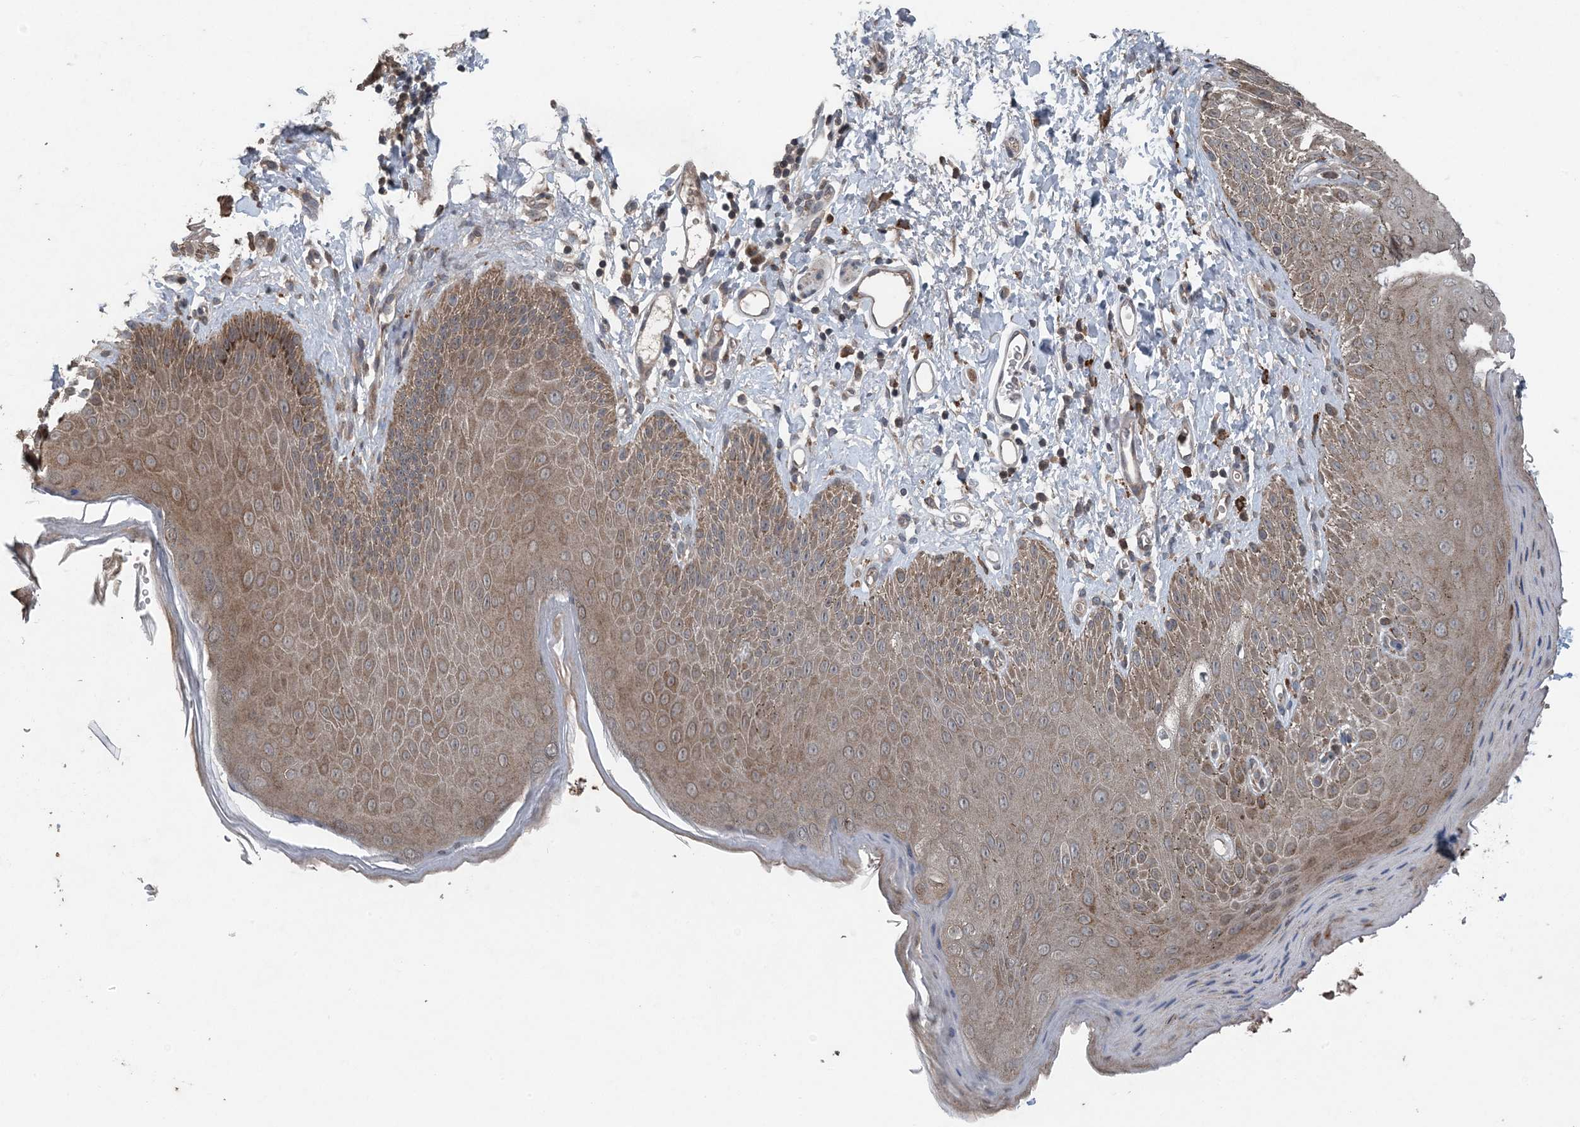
{"staining": {"intensity": "moderate", "quantity": ">75%", "location": "cytoplasmic/membranous"}, "tissue": "skin", "cell_type": "Epidermal cells", "image_type": "normal", "snomed": [{"axis": "morphology", "description": "Normal tissue, NOS"}, {"axis": "topography", "description": "Anal"}], "caption": "A high-resolution photomicrograph shows IHC staining of benign skin, which reveals moderate cytoplasmic/membranous positivity in about >75% of epidermal cells.", "gene": "MYO9B", "patient": {"sex": "male", "age": 44}}